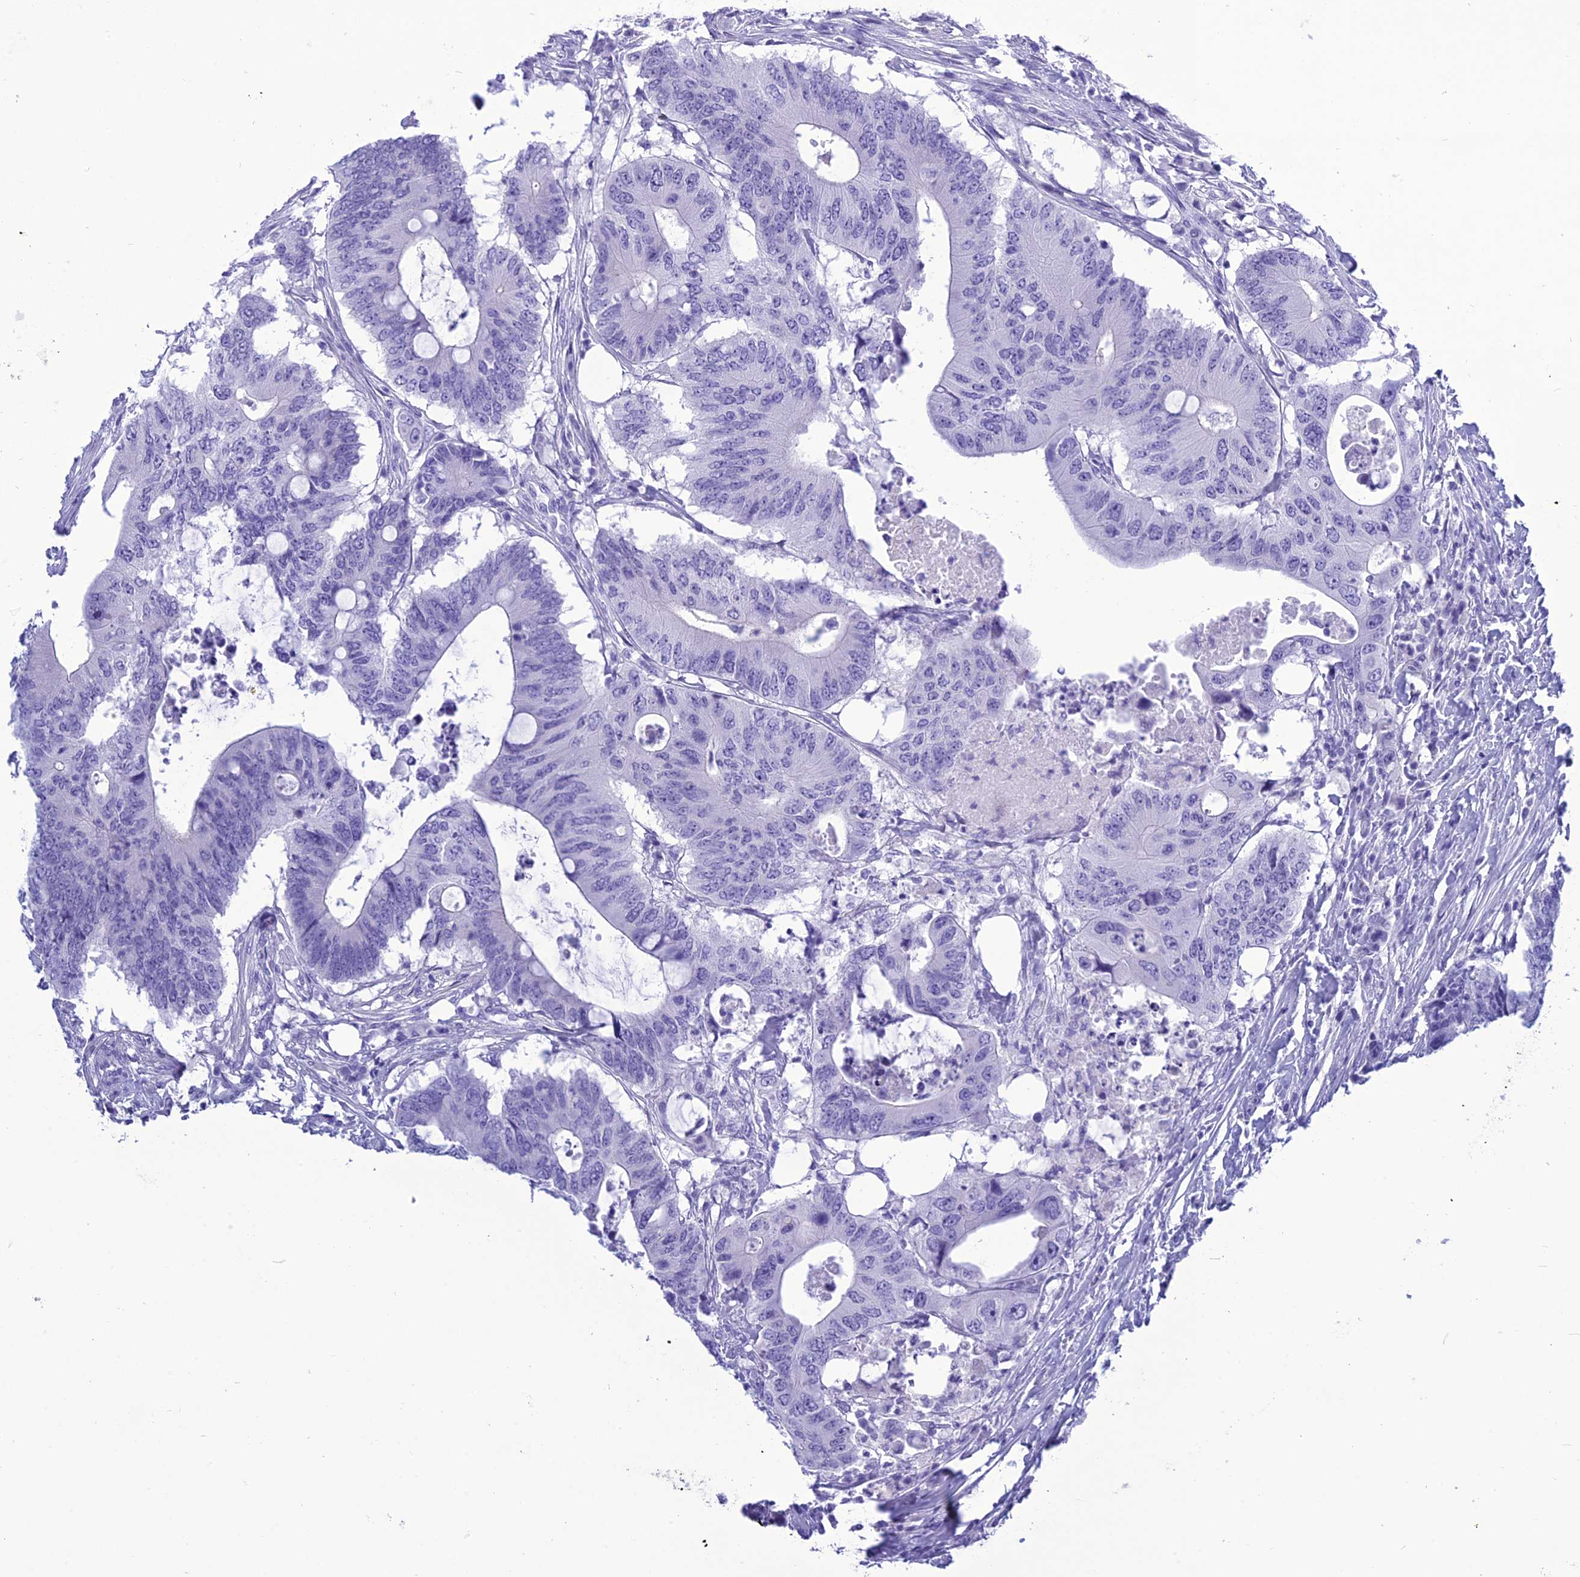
{"staining": {"intensity": "negative", "quantity": "none", "location": "none"}, "tissue": "colorectal cancer", "cell_type": "Tumor cells", "image_type": "cancer", "snomed": [{"axis": "morphology", "description": "Adenocarcinoma, NOS"}, {"axis": "topography", "description": "Colon"}], "caption": "A photomicrograph of colorectal cancer stained for a protein demonstrates no brown staining in tumor cells.", "gene": "BBS2", "patient": {"sex": "male", "age": 71}}